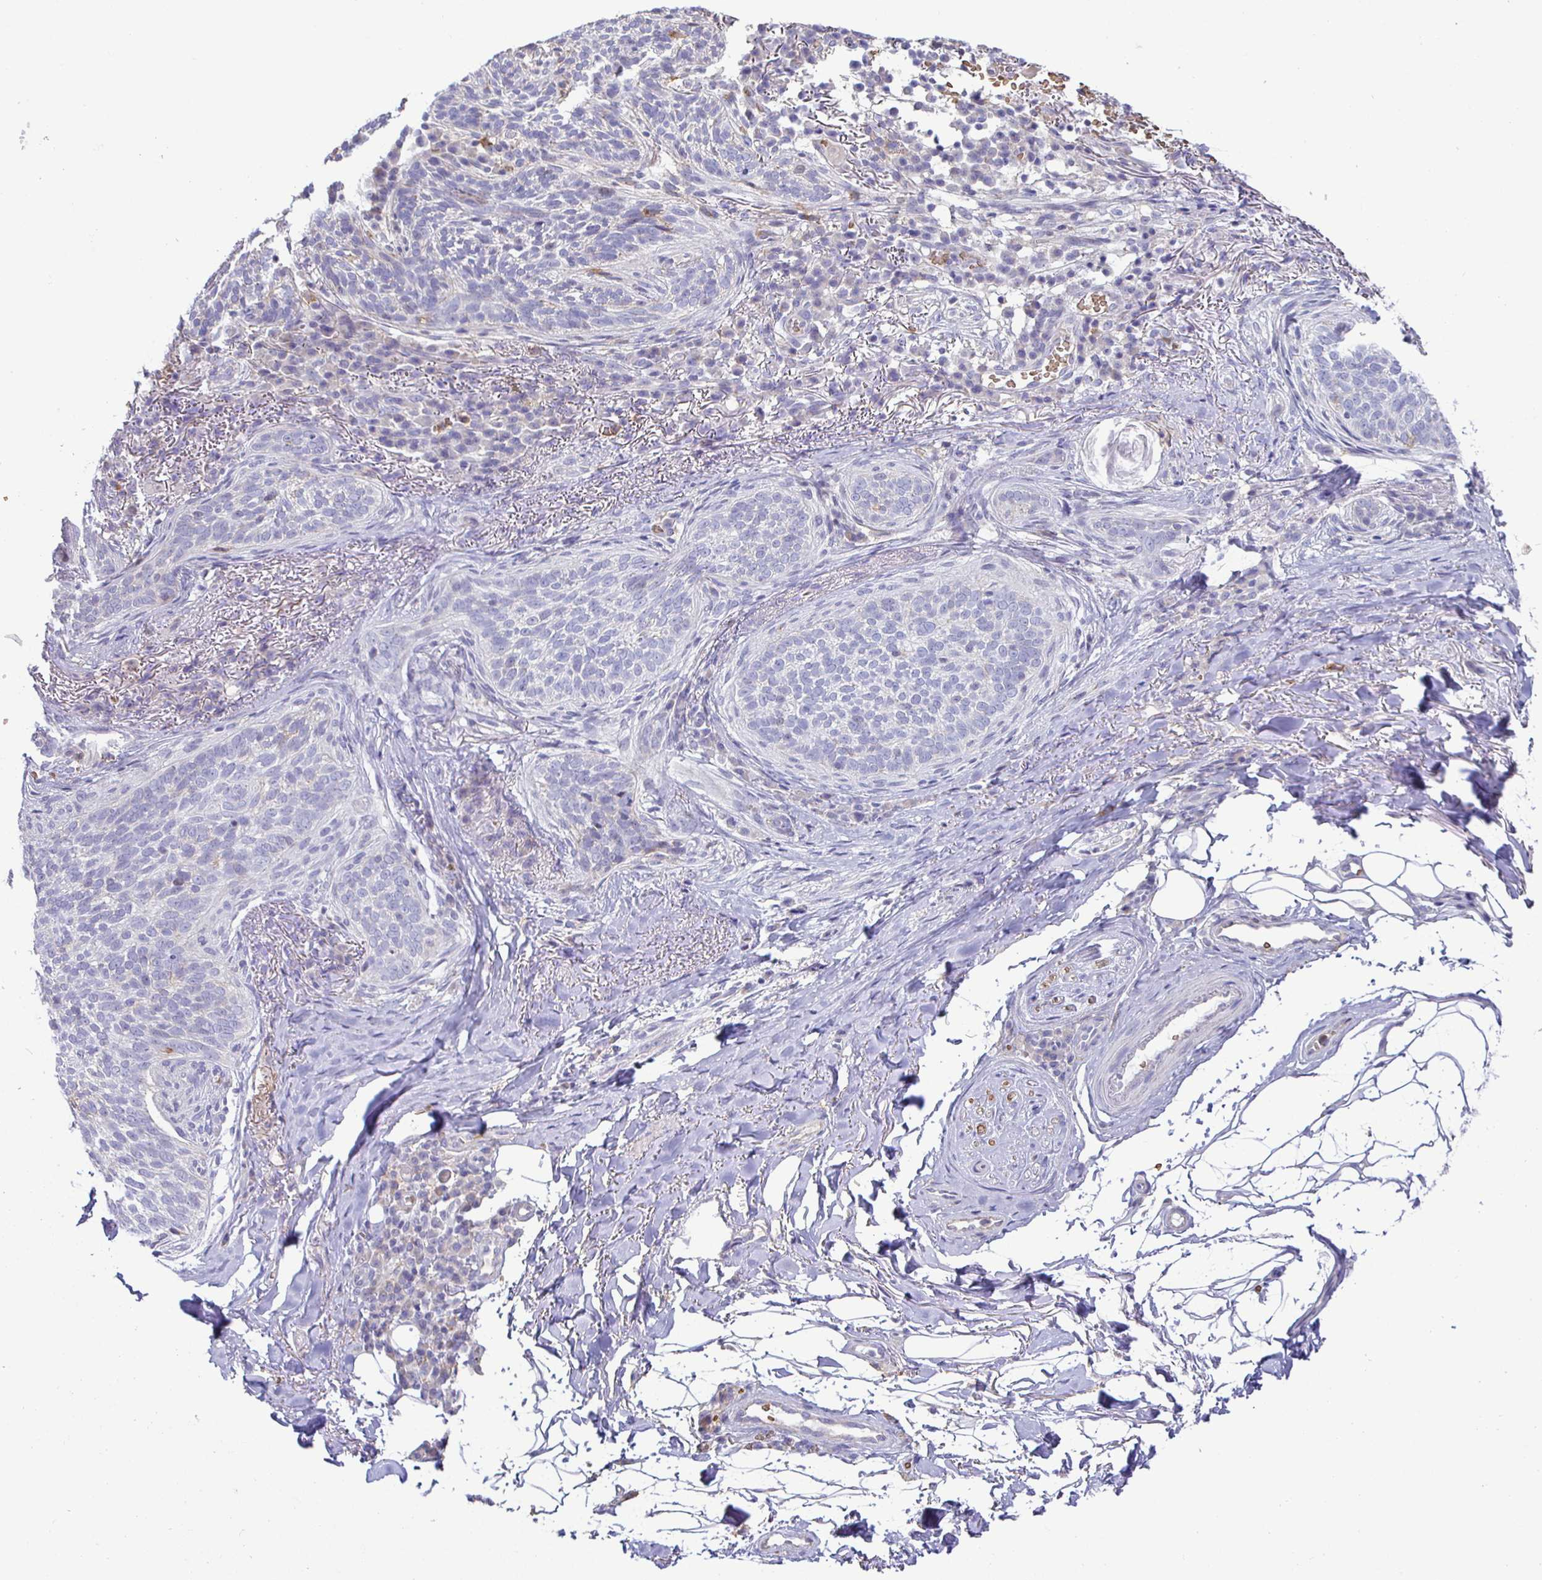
{"staining": {"intensity": "negative", "quantity": "none", "location": "none"}, "tissue": "skin cancer", "cell_type": "Tumor cells", "image_type": "cancer", "snomed": [{"axis": "morphology", "description": "Basal cell carcinoma"}, {"axis": "topography", "description": "Skin"}, {"axis": "topography", "description": "Skin of head"}], "caption": "This is an immunohistochemistry histopathology image of human basal cell carcinoma (skin). There is no positivity in tumor cells.", "gene": "SIRPA", "patient": {"sex": "male", "age": 62}}